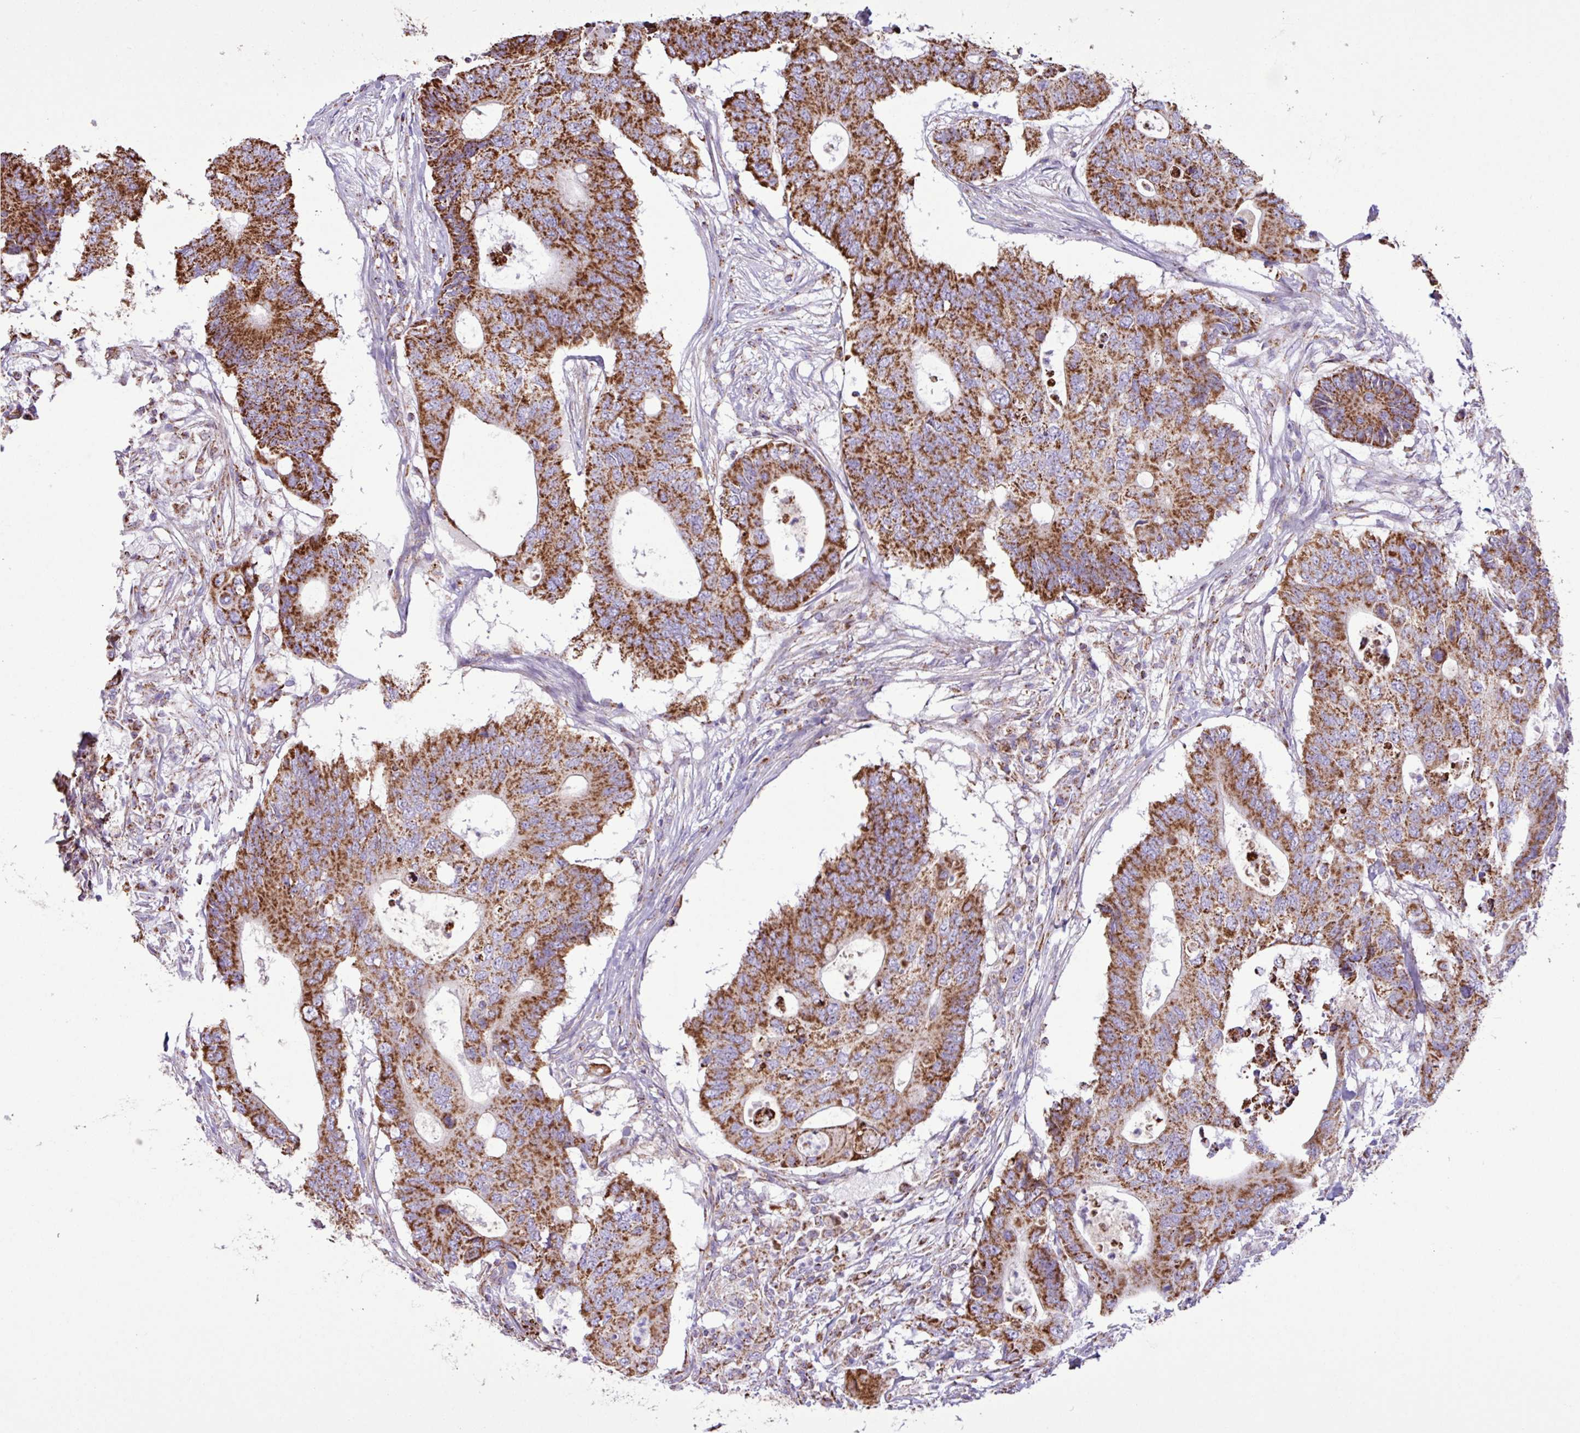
{"staining": {"intensity": "strong", "quantity": ">75%", "location": "cytoplasmic/membranous"}, "tissue": "colorectal cancer", "cell_type": "Tumor cells", "image_type": "cancer", "snomed": [{"axis": "morphology", "description": "Adenocarcinoma, NOS"}, {"axis": "topography", "description": "Colon"}], "caption": "There is high levels of strong cytoplasmic/membranous expression in tumor cells of colorectal cancer, as demonstrated by immunohistochemical staining (brown color).", "gene": "RTL3", "patient": {"sex": "male", "age": 71}}